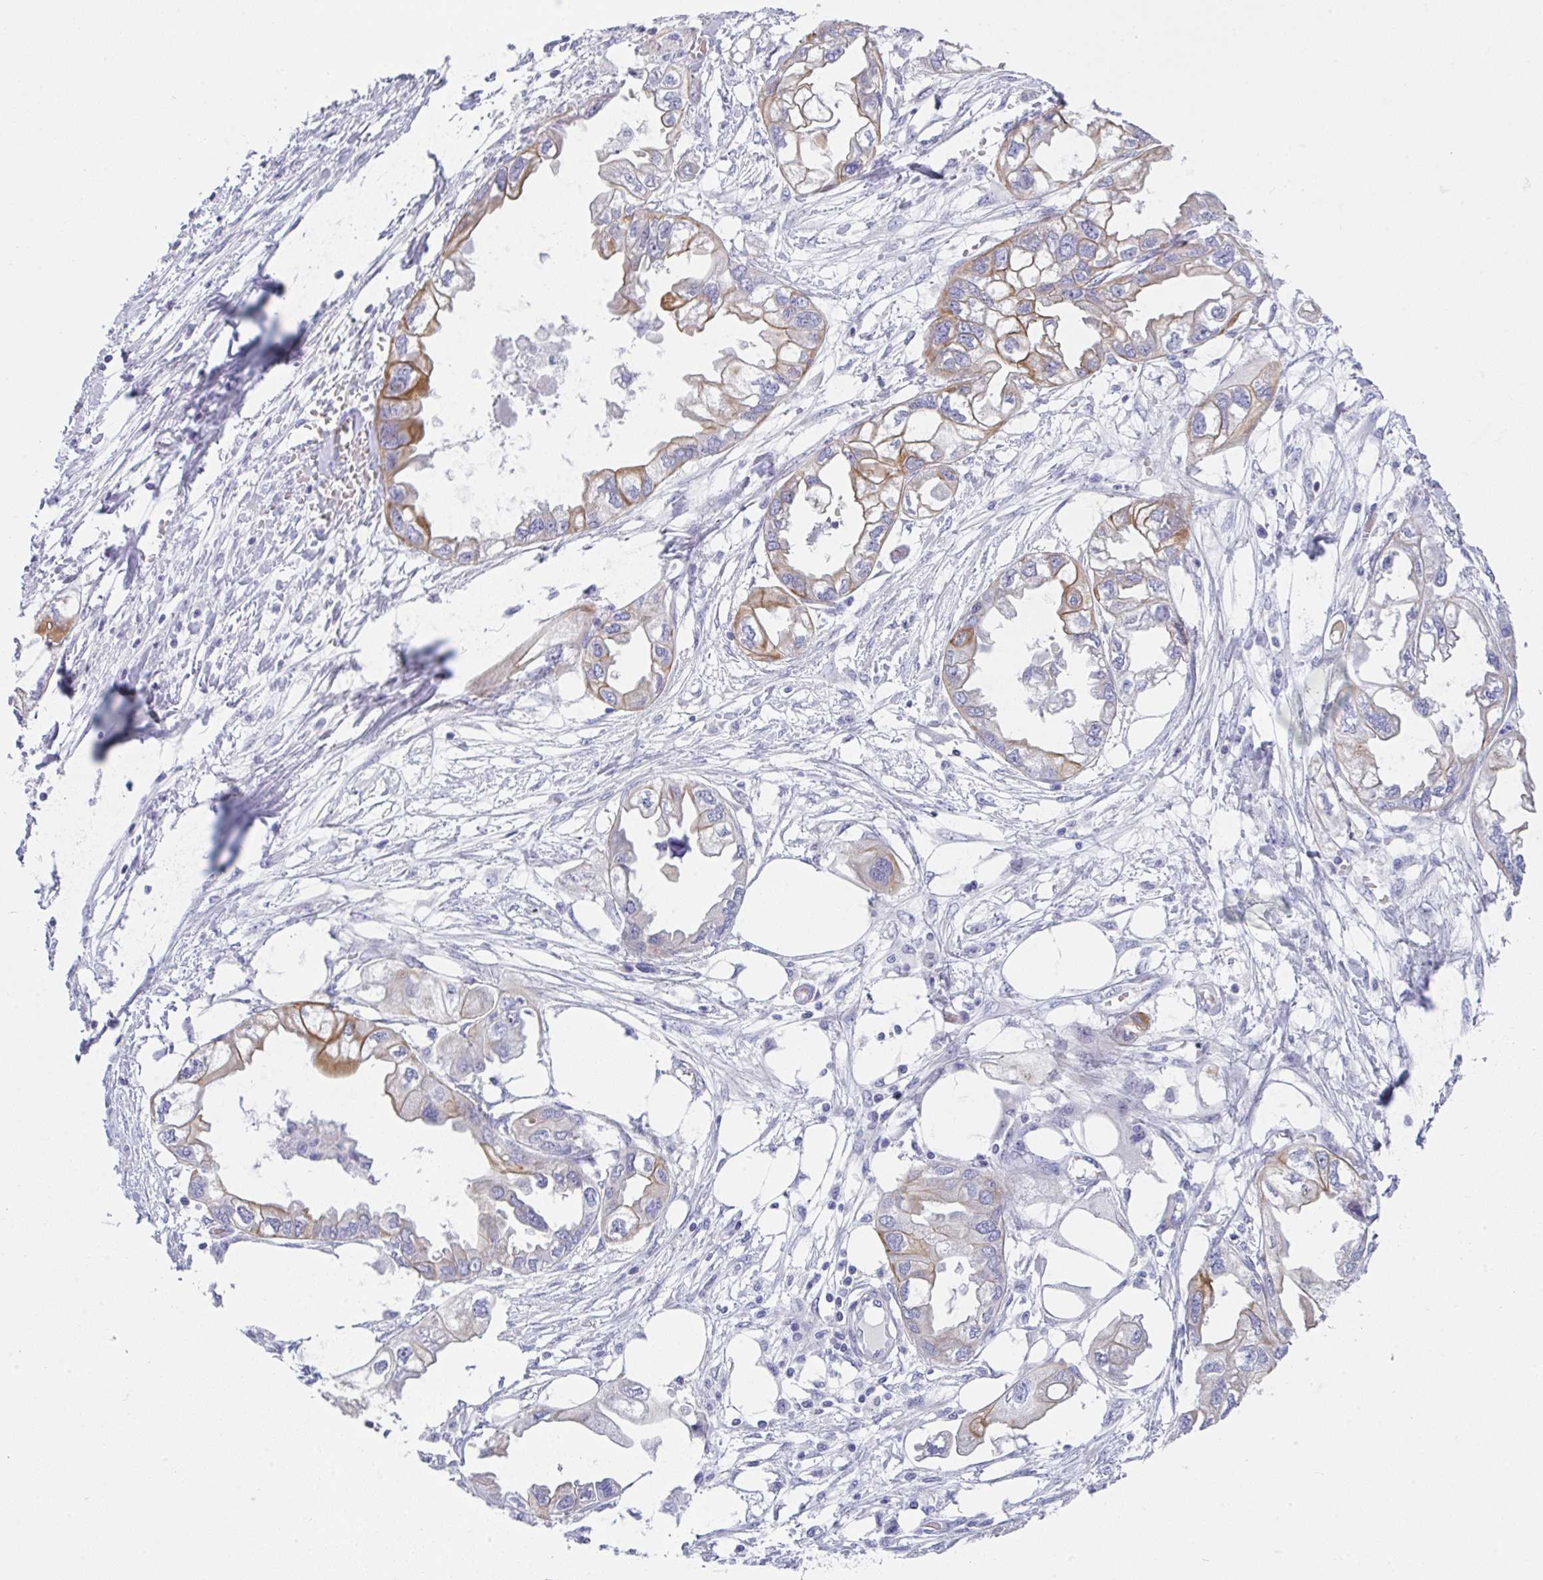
{"staining": {"intensity": "weak", "quantity": "25%-75%", "location": "cytoplasmic/membranous"}, "tissue": "endometrial cancer", "cell_type": "Tumor cells", "image_type": "cancer", "snomed": [{"axis": "morphology", "description": "Adenocarcinoma, NOS"}, {"axis": "morphology", "description": "Adenocarcinoma, metastatic, NOS"}, {"axis": "topography", "description": "Adipose tissue"}, {"axis": "topography", "description": "Endometrium"}], "caption": "Immunohistochemistry (IHC) (DAB) staining of adenocarcinoma (endometrial) displays weak cytoplasmic/membranous protein staining in approximately 25%-75% of tumor cells.", "gene": "TRAF4", "patient": {"sex": "female", "age": 67}}